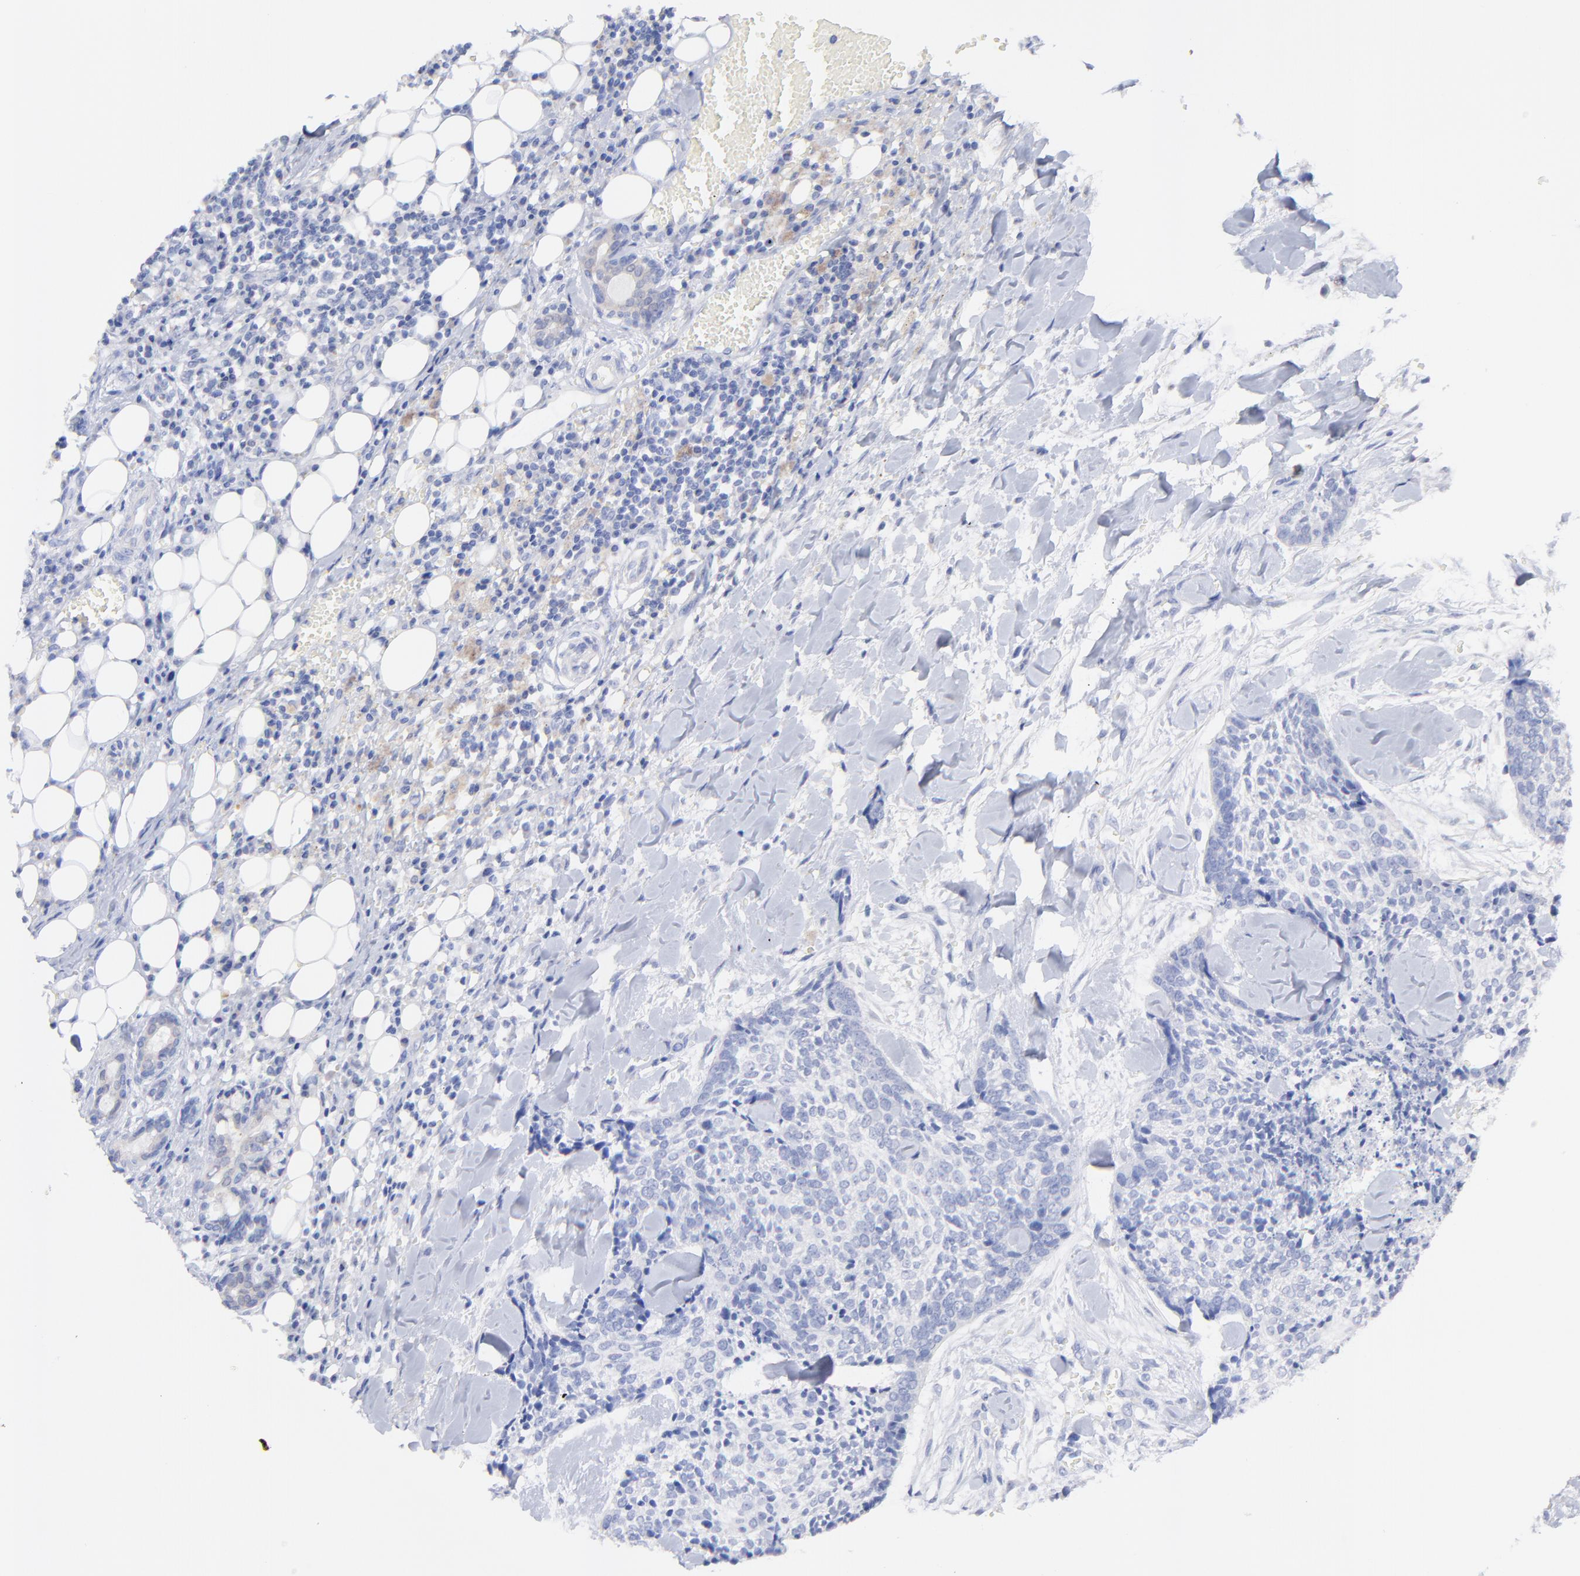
{"staining": {"intensity": "negative", "quantity": "none", "location": "none"}, "tissue": "head and neck cancer", "cell_type": "Tumor cells", "image_type": "cancer", "snomed": [{"axis": "morphology", "description": "Squamous cell carcinoma, NOS"}, {"axis": "topography", "description": "Salivary gland"}, {"axis": "topography", "description": "Head-Neck"}], "caption": "Human head and neck cancer stained for a protein using IHC exhibits no expression in tumor cells.", "gene": "CFAP57", "patient": {"sex": "male", "age": 70}}